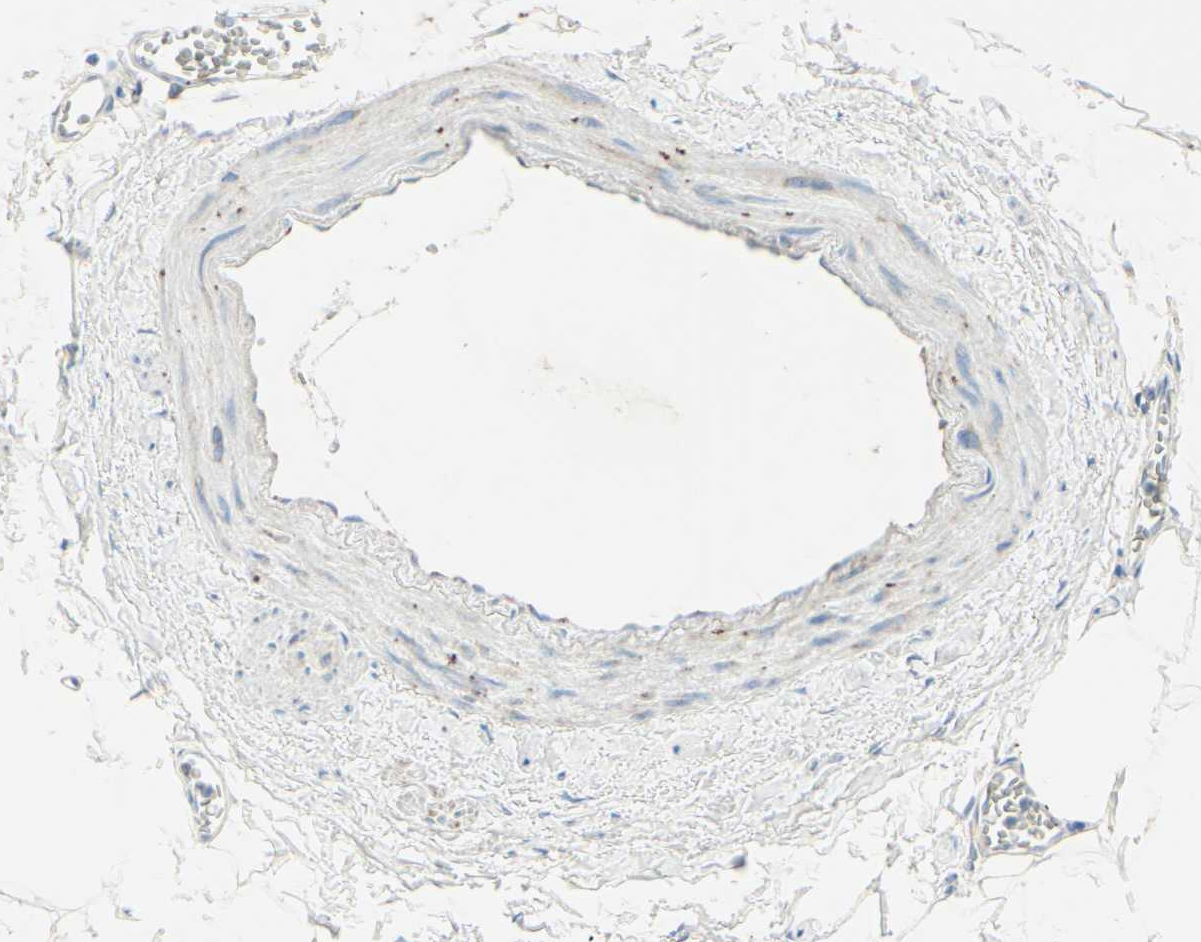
{"staining": {"intensity": "weak", "quantity": "25%-75%", "location": "cytoplasmic/membranous"}, "tissue": "adipose tissue", "cell_type": "Adipocytes", "image_type": "normal", "snomed": [{"axis": "morphology", "description": "Normal tissue, NOS"}, {"axis": "topography", "description": "Adipose tissue"}, {"axis": "topography", "description": "Peripheral nerve tissue"}], "caption": "A photomicrograph of adipose tissue stained for a protein demonstrates weak cytoplasmic/membranous brown staining in adipocytes.", "gene": "ARMC10", "patient": {"sex": "male", "age": 52}}